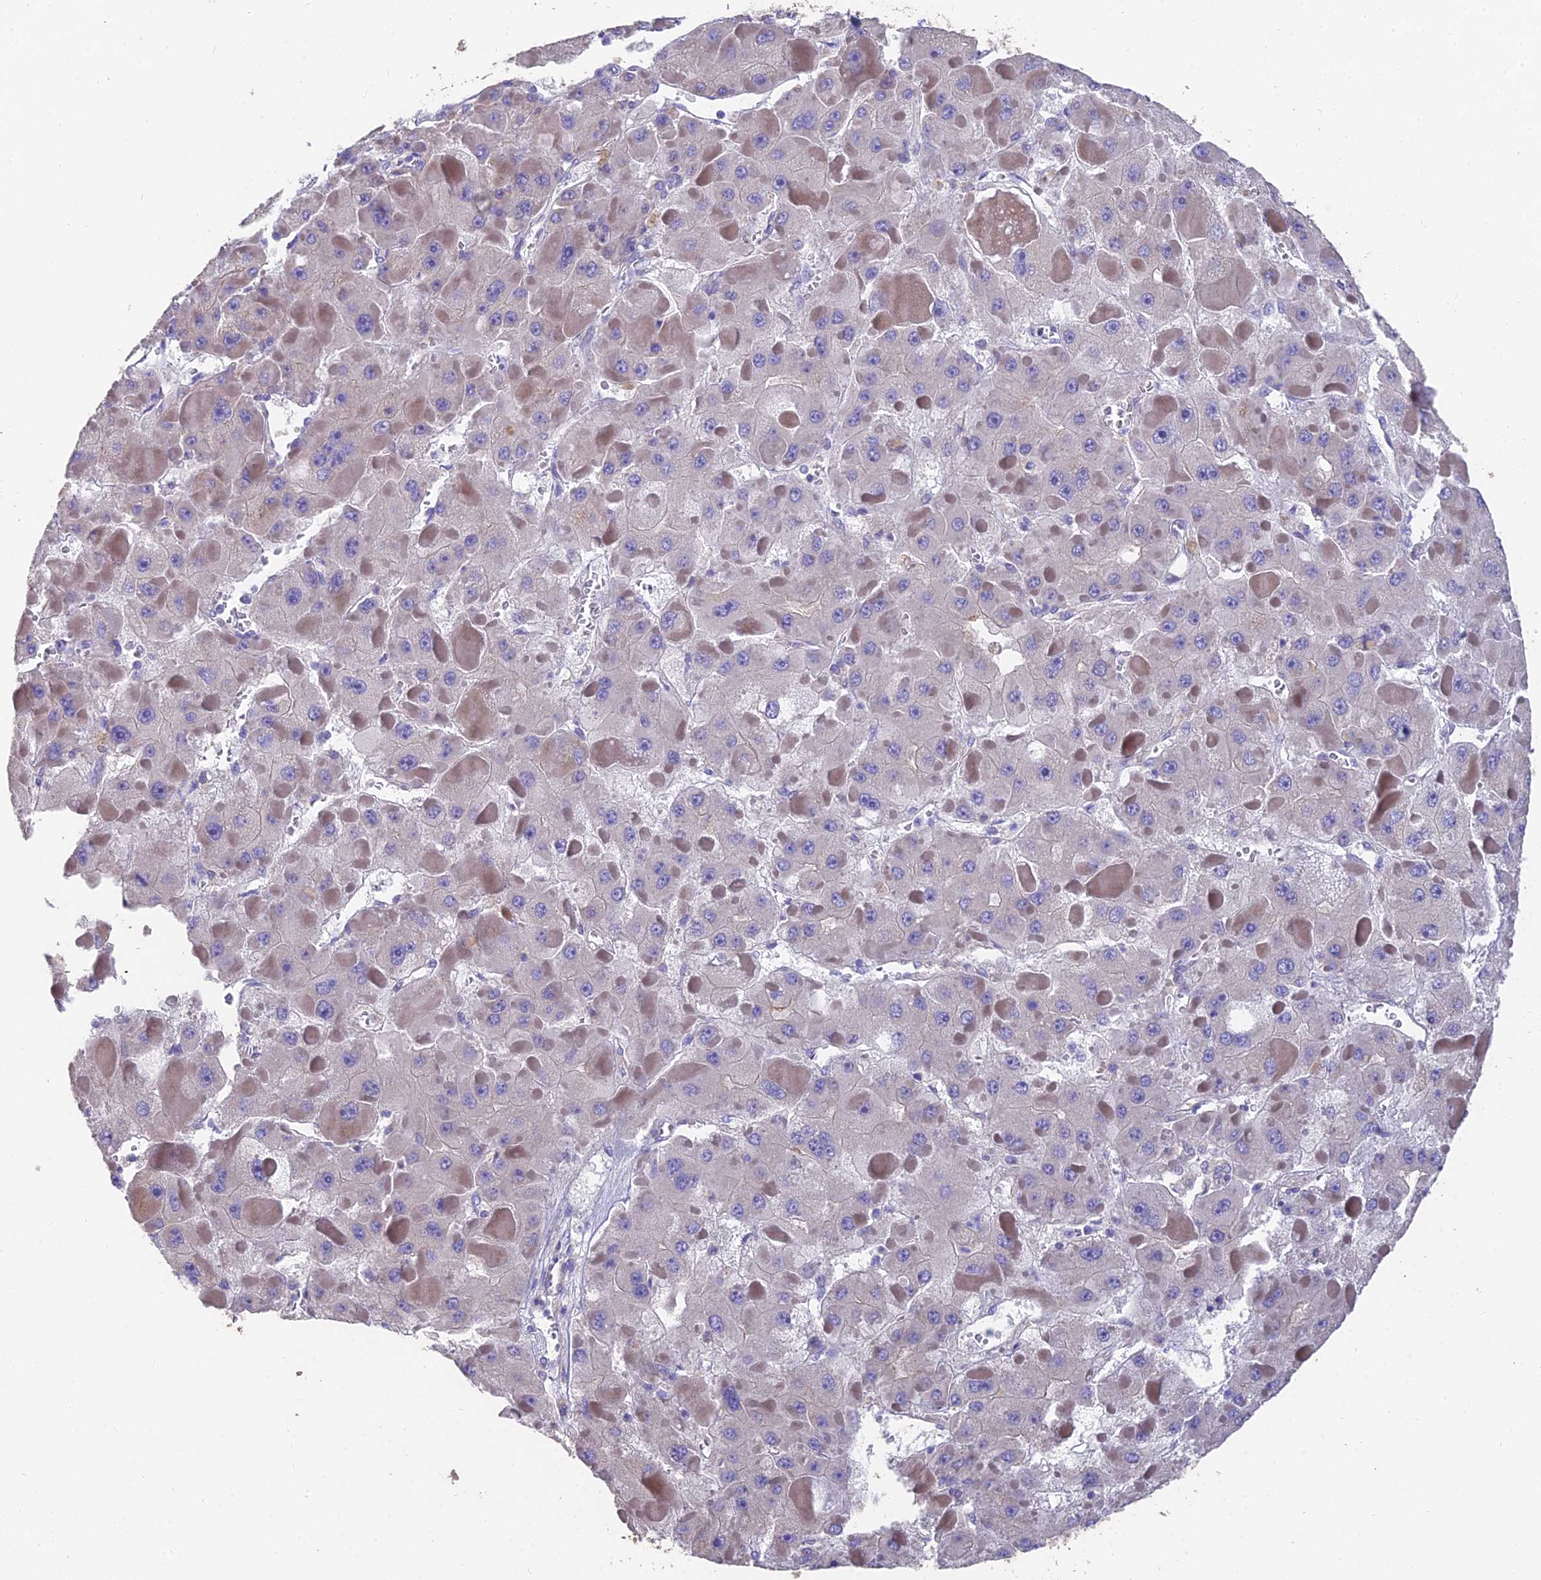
{"staining": {"intensity": "weak", "quantity": "<25%", "location": "cytoplasmic/membranous"}, "tissue": "liver cancer", "cell_type": "Tumor cells", "image_type": "cancer", "snomed": [{"axis": "morphology", "description": "Carcinoma, Hepatocellular, NOS"}, {"axis": "topography", "description": "Liver"}], "caption": "Photomicrograph shows no protein staining in tumor cells of liver cancer (hepatocellular carcinoma) tissue.", "gene": "FAM168B", "patient": {"sex": "female", "age": 73}}